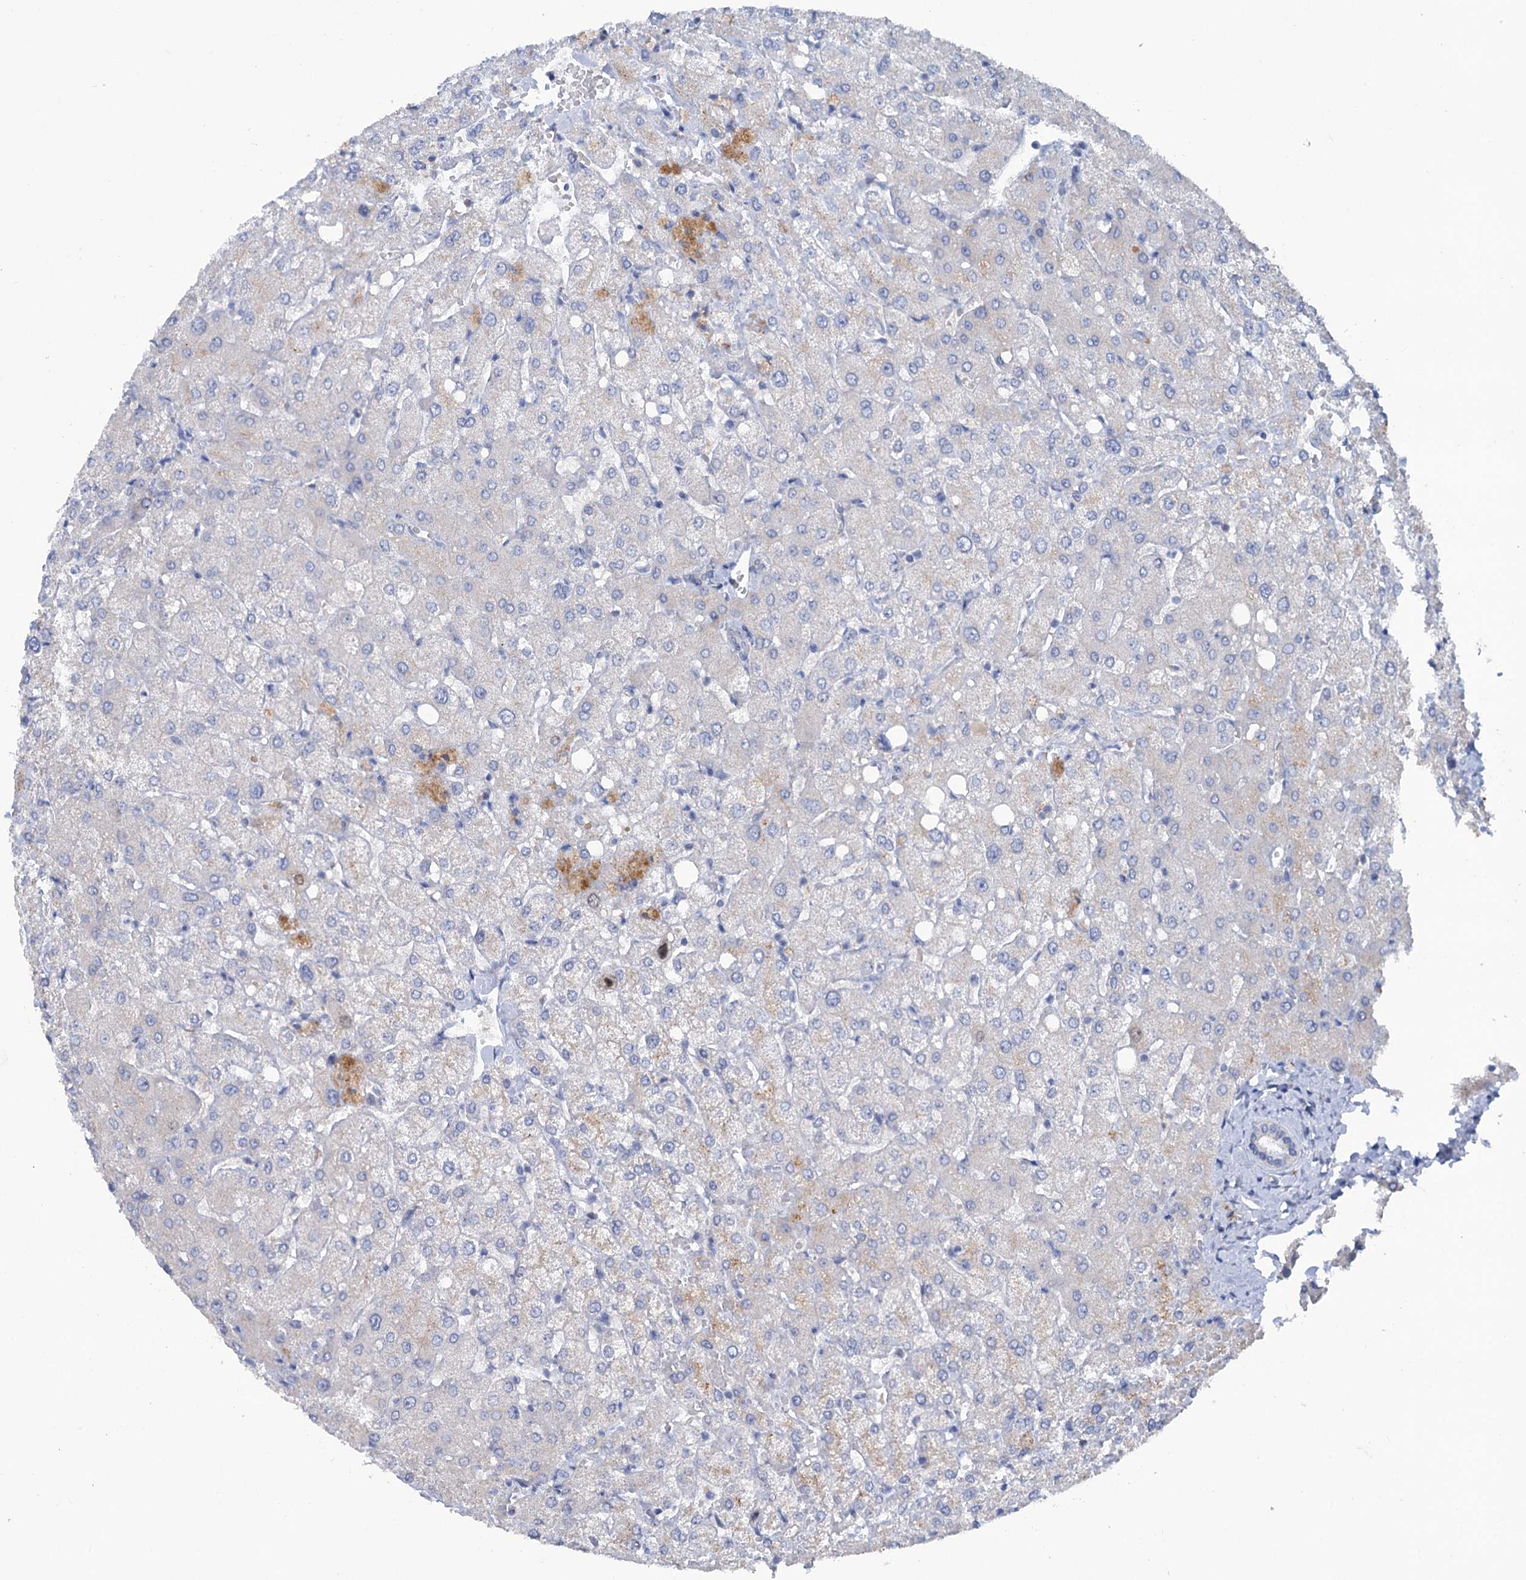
{"staining": {"intensity": "negative", "quantity": "none", "location": "none"}, "tissue": "liver", "cell_type": "Cholangiocytes", "image_type": "normal", "snomed": [{"axis": "morphology", "description": "Normal tissue, NOS"}, {"axis": "topography", "description": "Liver"}], "caption": "IHC of normal liver demonstrates no staining in cholangiocytes.", "gene": "FAM111B", "patient": {"sex": "female", "age": 54}}